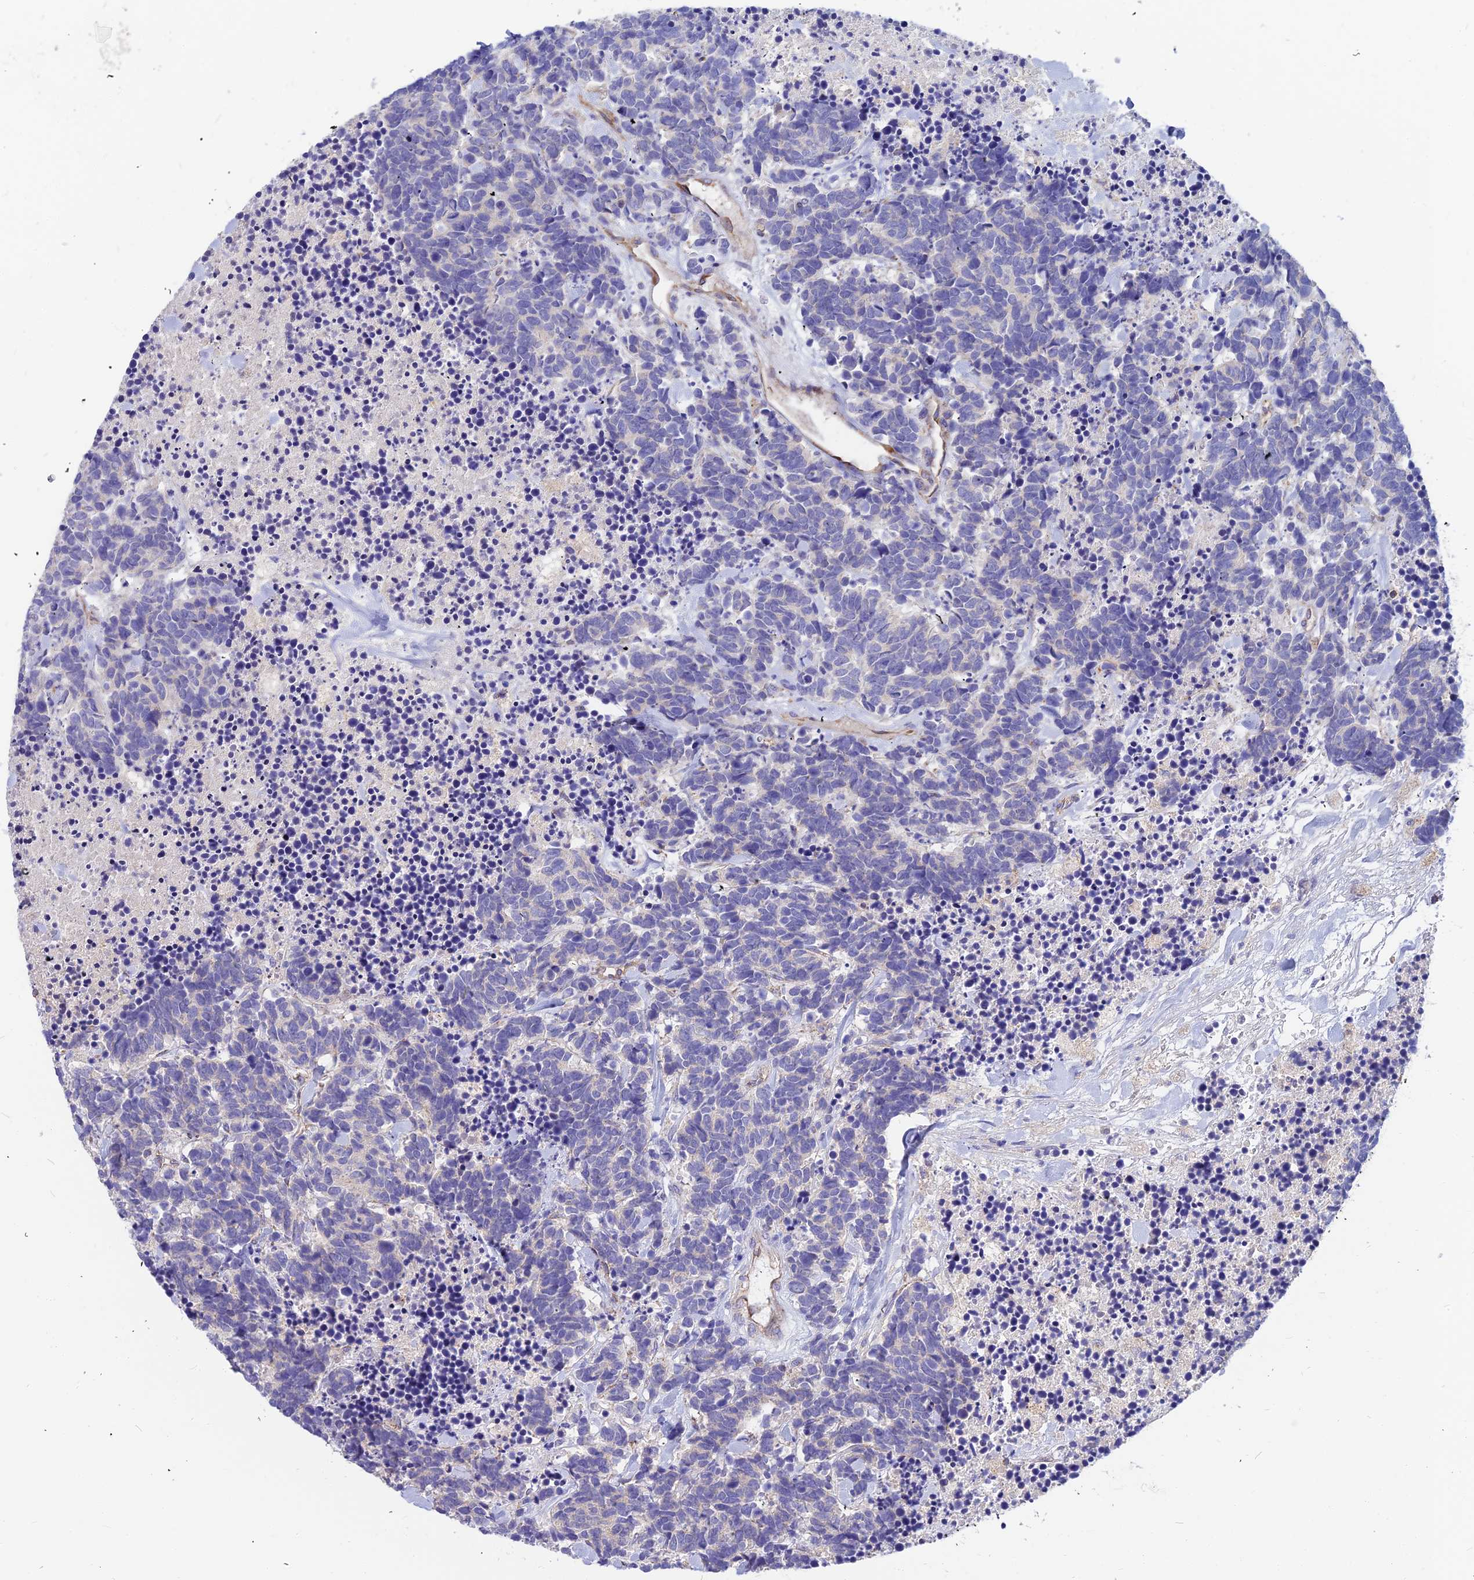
{"staining": {"intensity": "negative", "quantity": "none", "location": "none"}, "tissue": "carcinoid", "cell_type": "Tumor cells", "image_type": "cancer", "snomed": [{"axis": "morphology", "description": "Carcinoma, NOS"}, {"axis": "morphology", "description": "Carcinoid, malignant, NOS"}, {"axis": "topography", "description": "Prostate"}], "caption": "Human carcinoma stained for a protein using immunohistochemistry (IHC) reveals no expression in tumor cells.", "gene": "ASPHD1", "patient": {"sex": "male", "age": 57}}